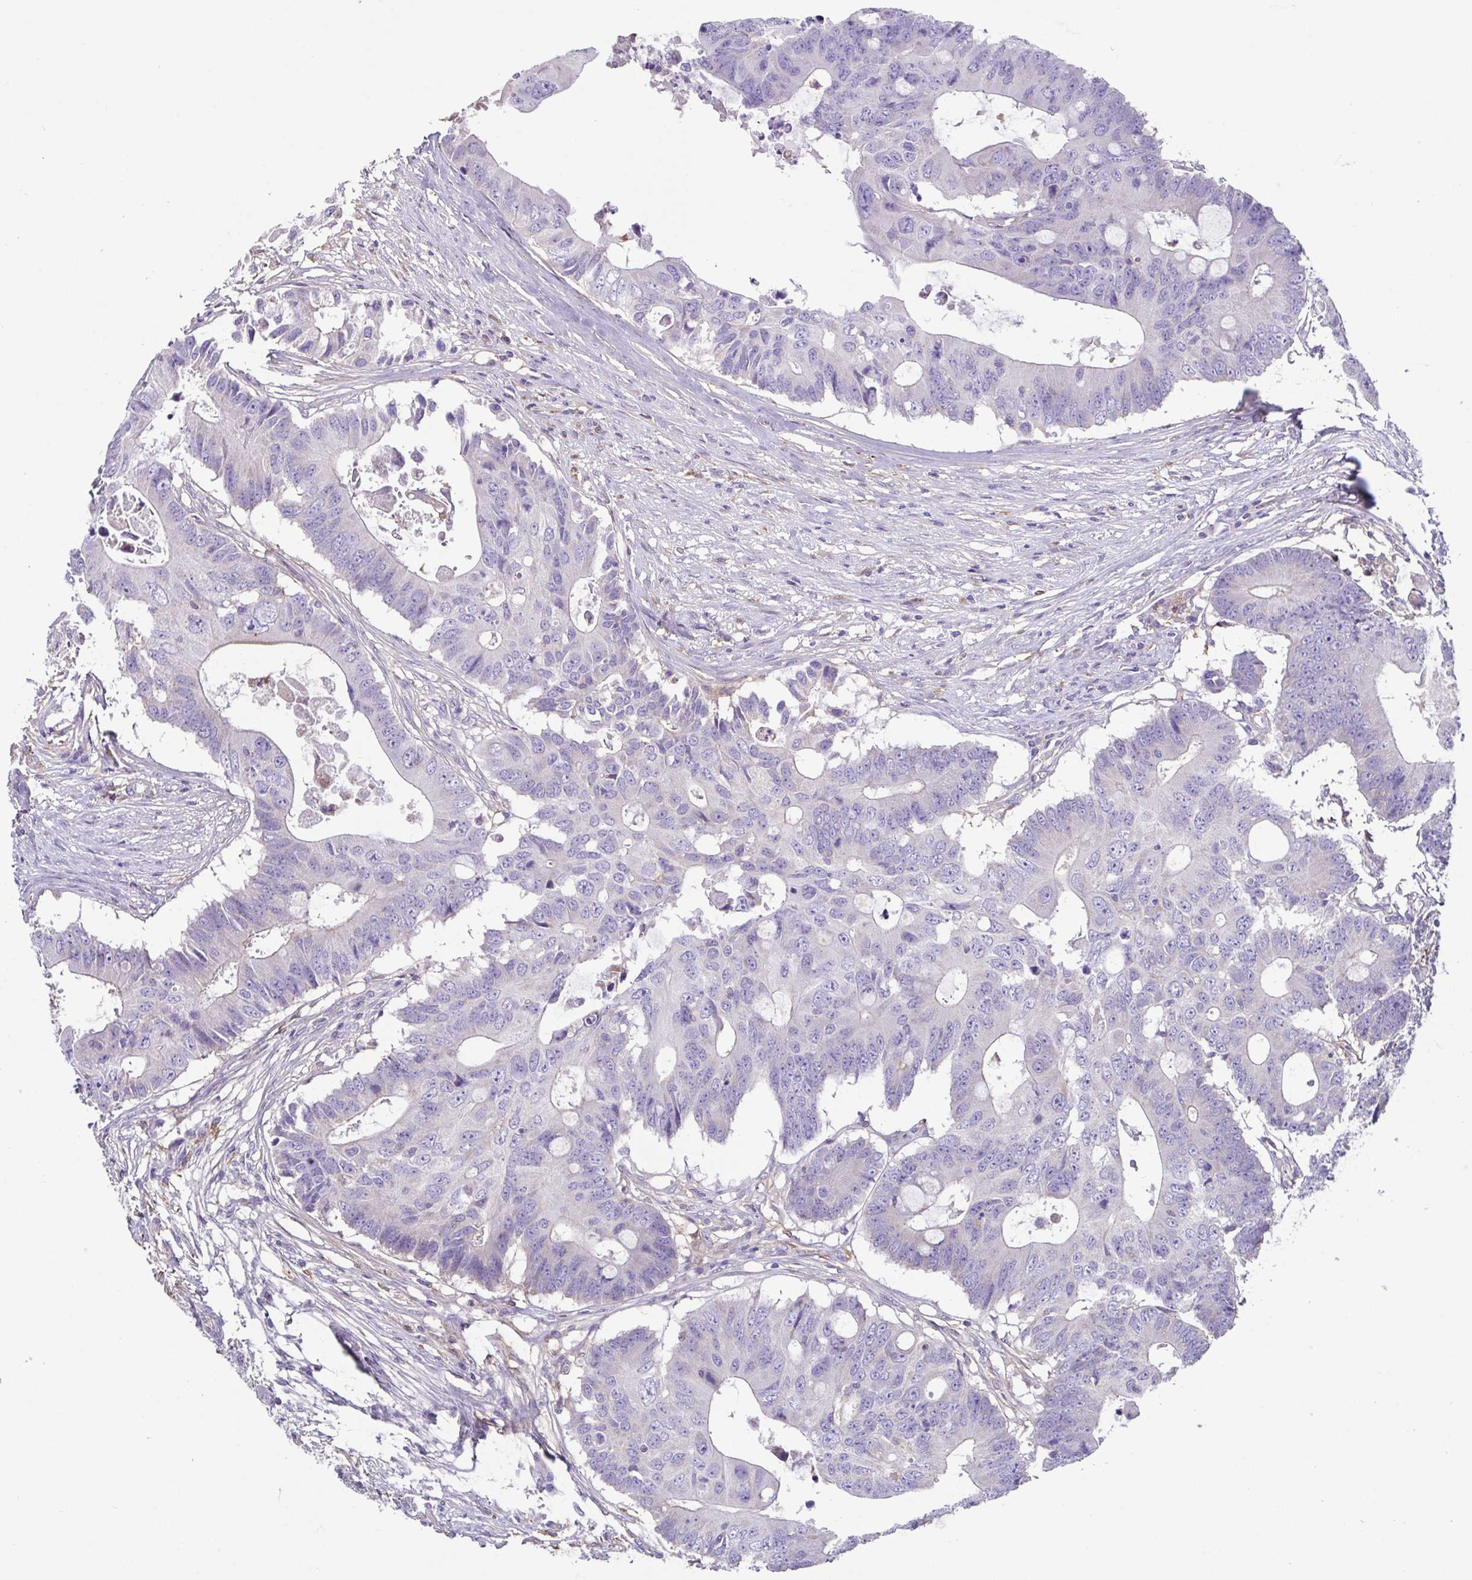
{"staining": {"intensity": "negative", "quantity": "none", "location": "none"}, "tissue": "colorectal cancer", "cell_type": "Tumor cells", "image_type": "cancer", "snomed": [{"axis": "morphology", "description": "Adenocarcinoma, NOS"}, {"axis": "topography", "description": "Colon"}], "caption": "The photomicrograph demonstrates no significant staining in tumor cells of adenocarcinoma (colorectal).", "gene": "ANXA10", "patient": {"sex": "male", "age": 71}}